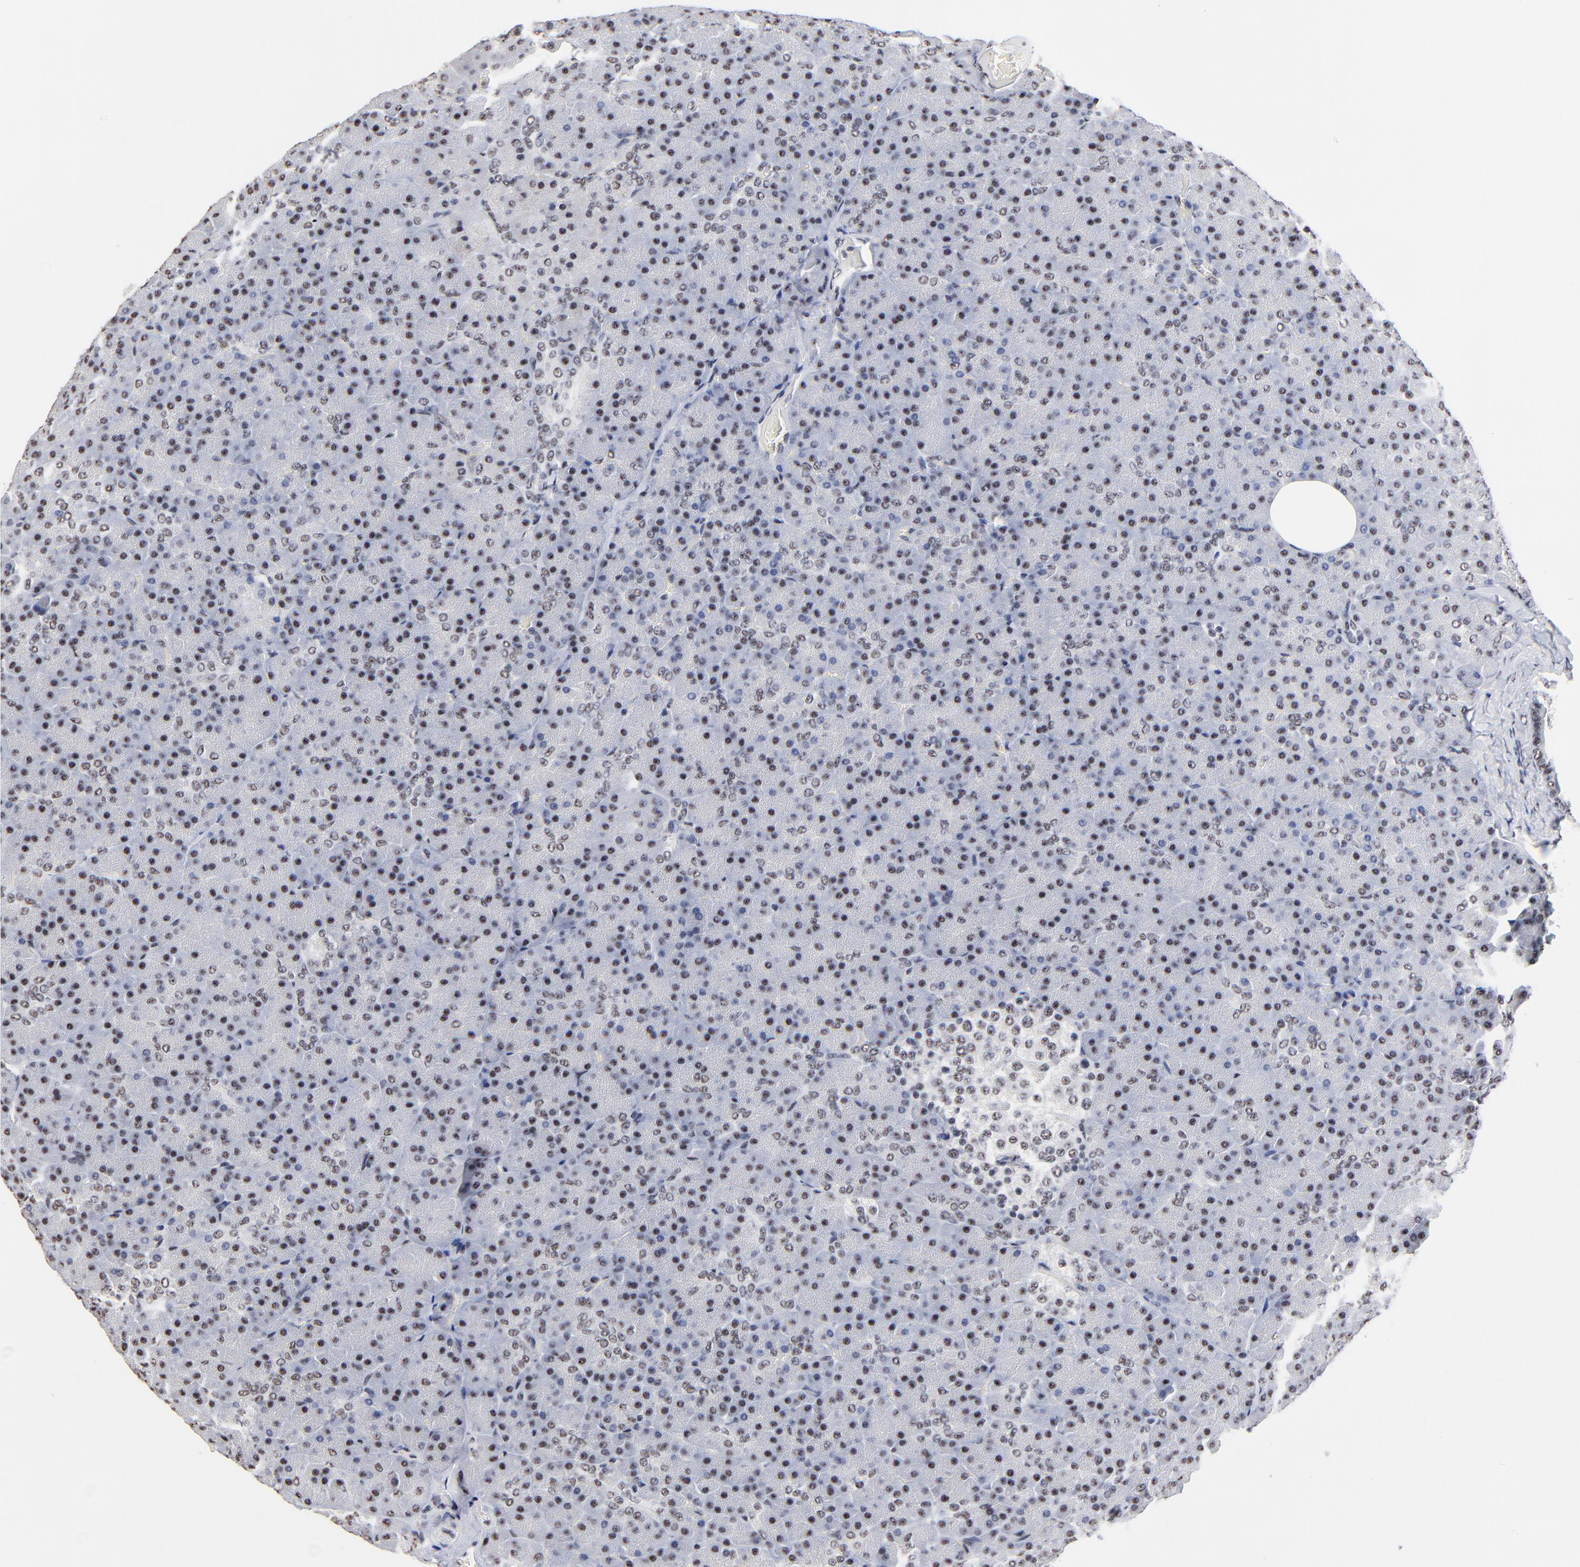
{"staining": {"intensity": "weak", "quantity": ">75%", "location": "nuclear"}, "tissue": "pancreas", "cell_type": "Exocrine glandular cells", "image_type": "normal", "snomed": [{"axis": "morphology", "description": "Normal tissue, NOS"}, {"axis": "topography", "description": "Pancreas"}], "caption": "A high-resolution micrograph shows immunohistochemistry staining of unremarkable pancreas, which exhibits weak nuclear expression in approximately >75% of exocrine glandular cells. (brown staining indicates protein expression, while blue staining denotes nuclei).", "gene": "MBD4", "patient": {"sex": "female", "age": 35}}